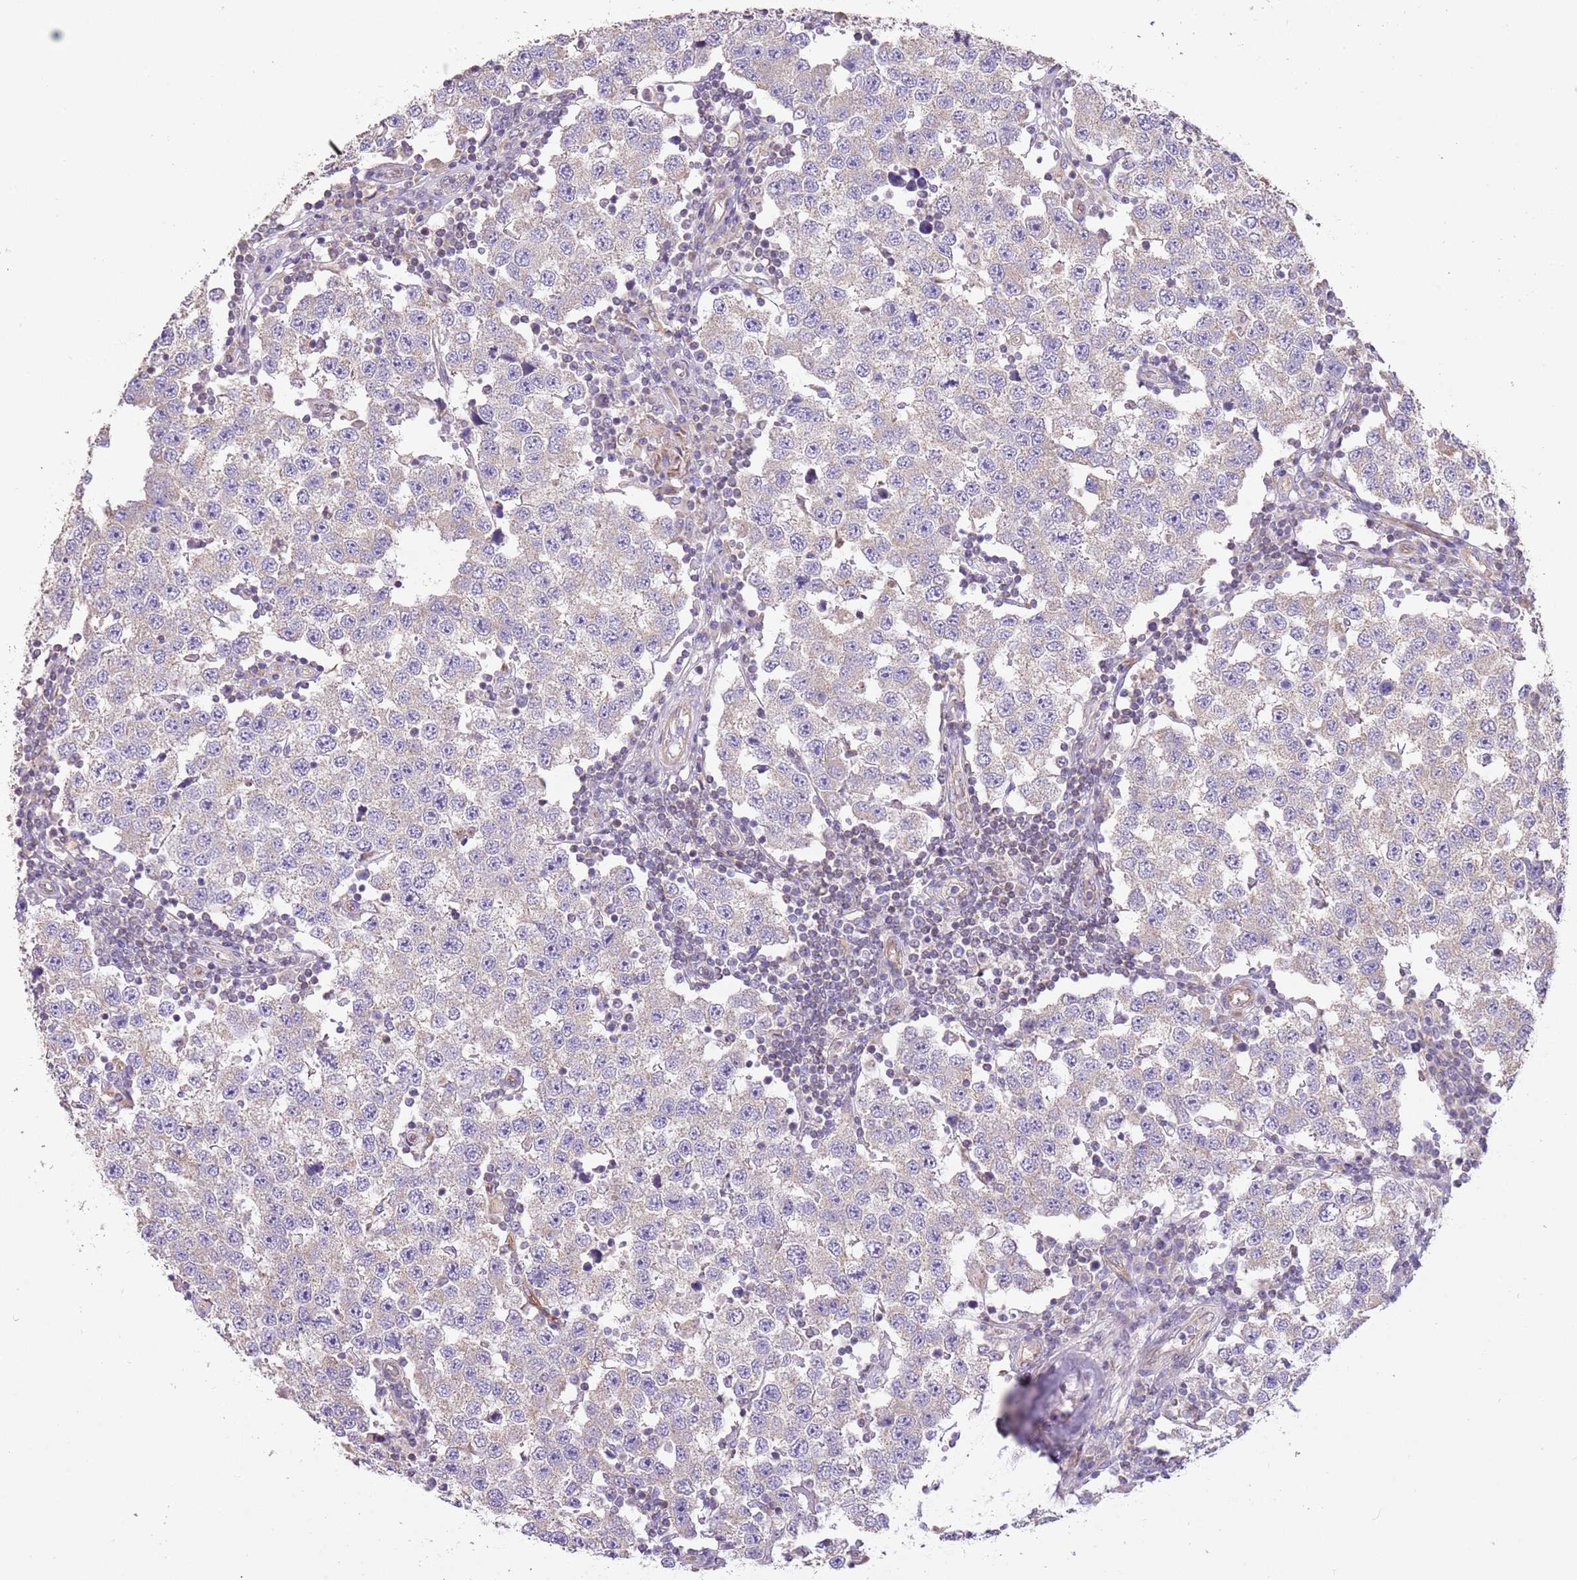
{"staining": {"intensity": "negative", "quantity": "none", "location": "none"}, "tissue": "testis cancer", "cell_type": "Tumor cells", "image_type": "cancer", "snomed": [{"axis": "morphology", "description": "Seminoma, NOS"}, {"axis": "topography", "description": "Testis"}], "caption": "Tumor cells are negative for protein expression in human testis seminoma.", "gene": "DOCK9", "patient": {"sex": "male", "age": 34}}